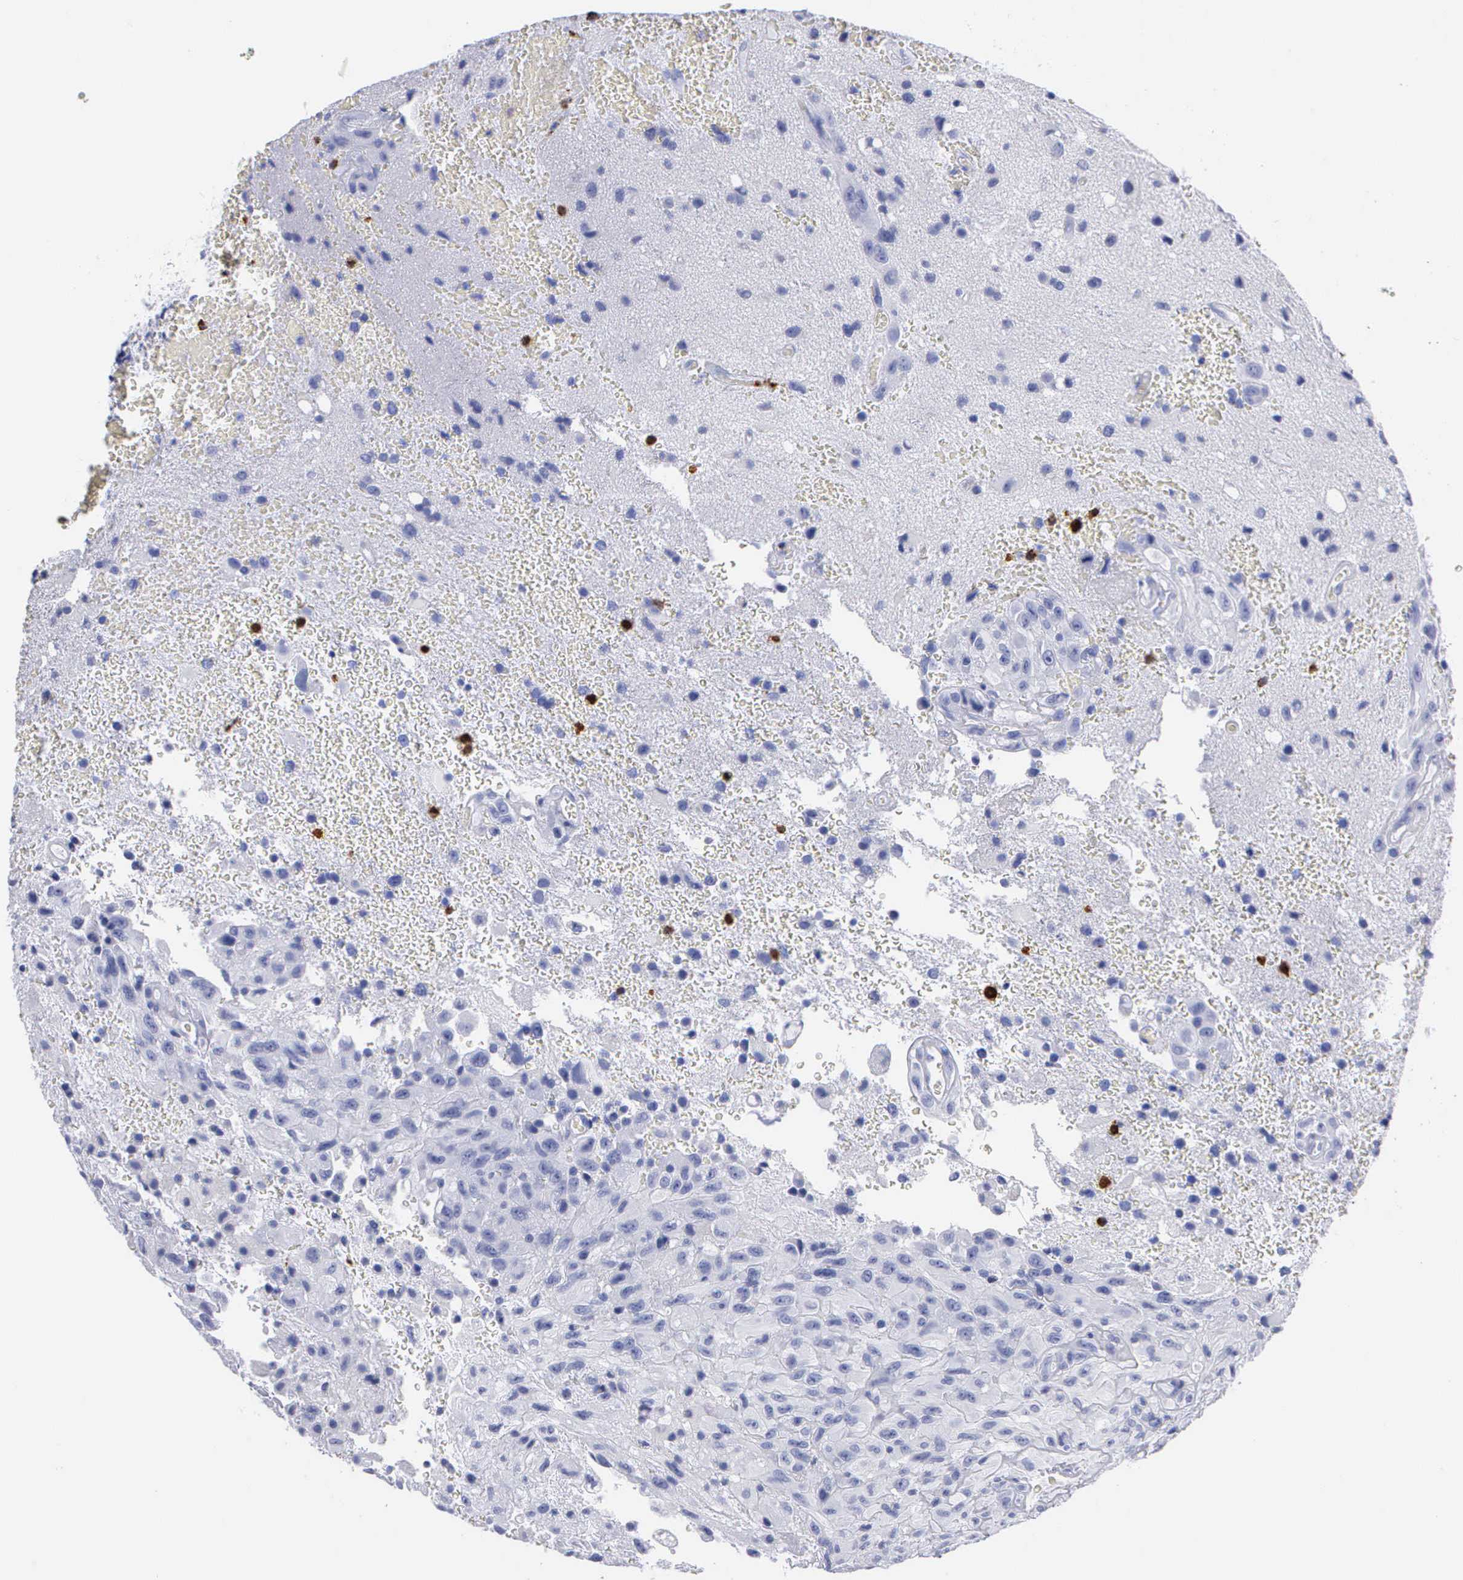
{"staining": {"intensity": "negative", "quantity": "none", "location": "none"}, "tissue": "glioma", "cell_type": "Tumor cells", "image_type": "cancer", "snomed": [{"axis": "morphology", "description": "Glioma, malignant, High grade"}, {"axis": "topography", "description": "Brain"}], "caption": "The image exhibits no significant expression in tumor cells of glioma. (DAB immunohistochemistry, high magnification).", "gene": "CTSG", "patient": {"sex": "male", "age": 48}}